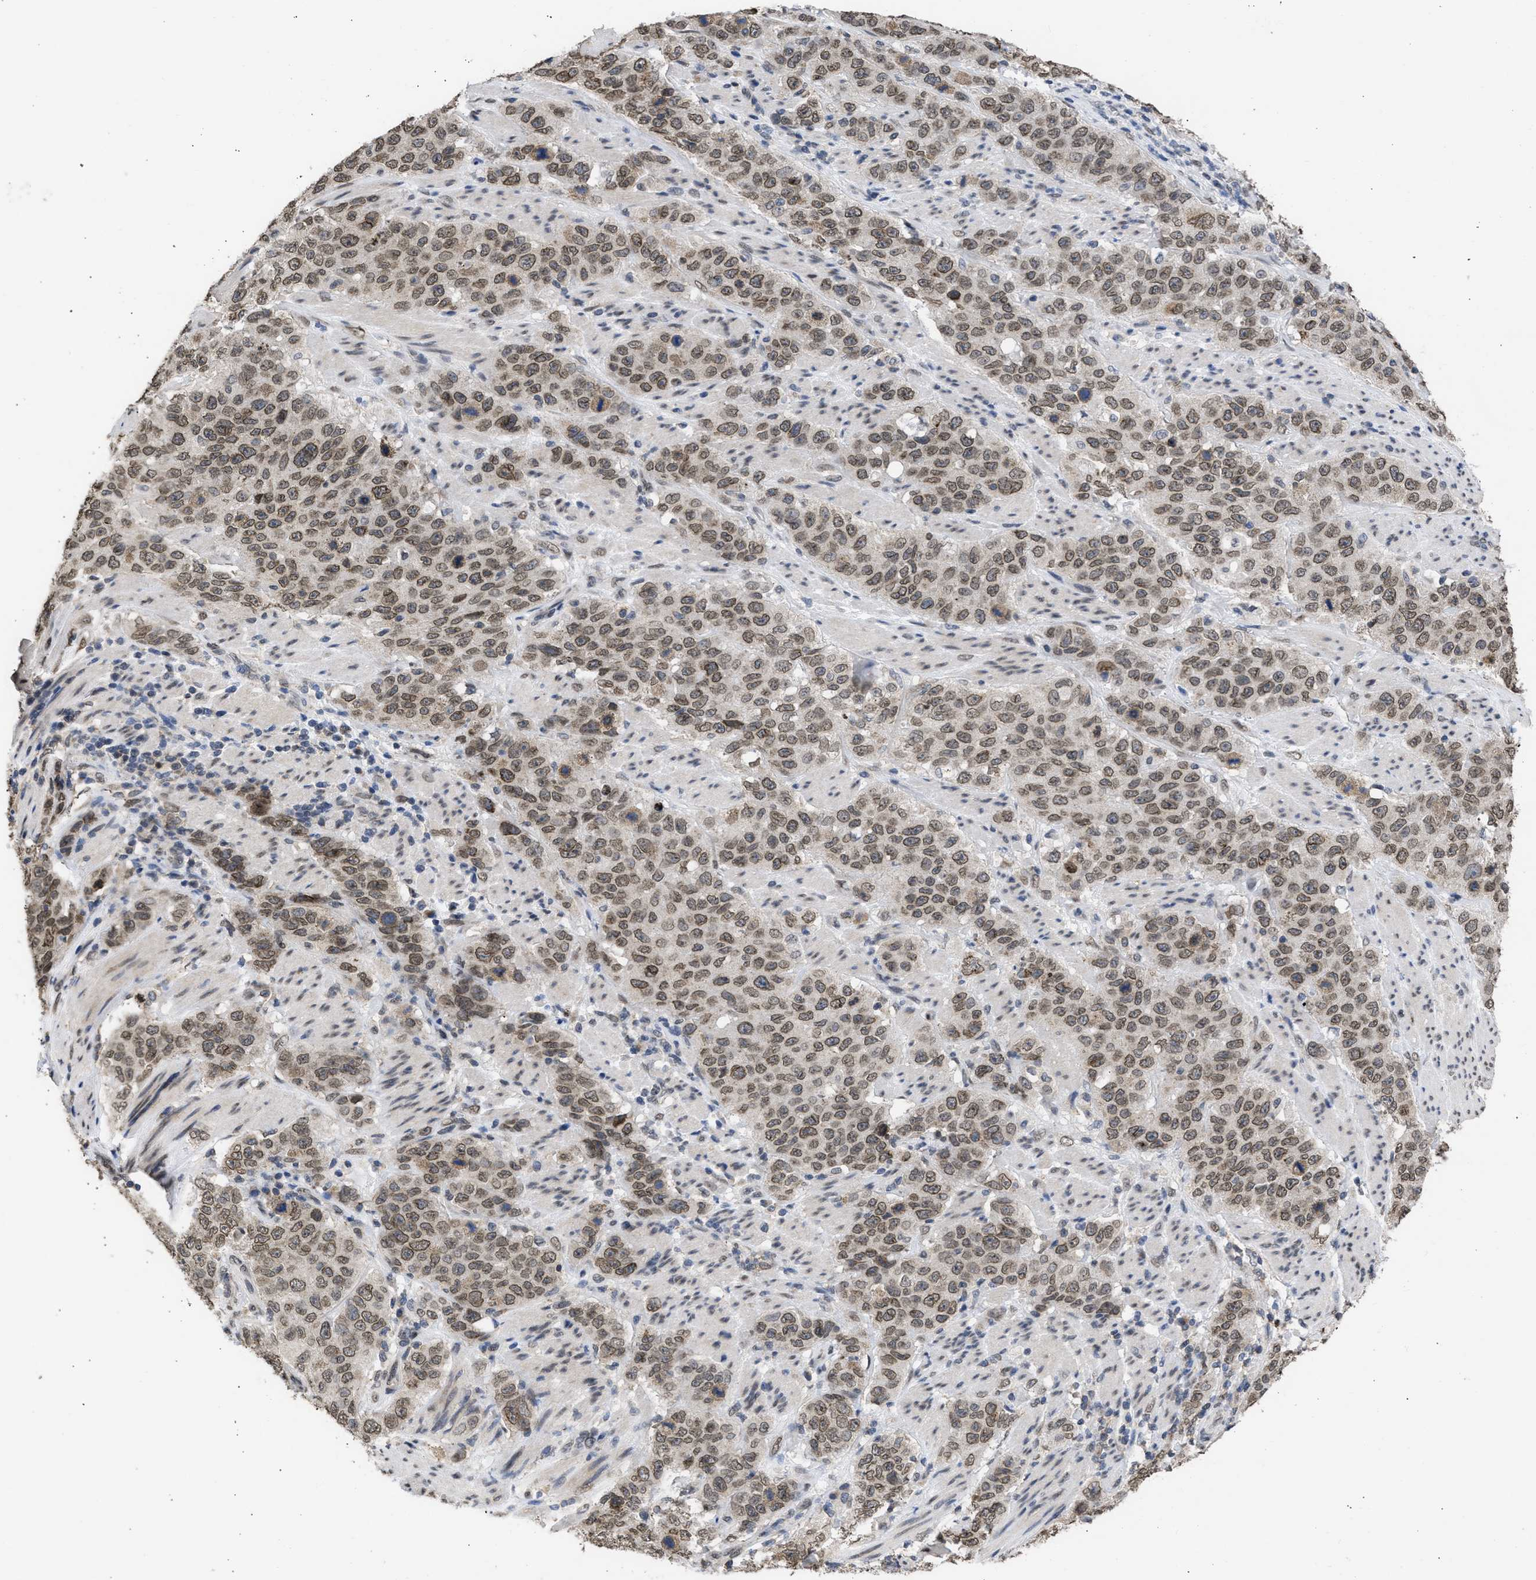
{"staining": {"intensity": "weak", "quantity": "25%-75%", "location": "cytoplasmic/membranous,nuclear"}, "tissue": "stomach cancer", "cell_type": "Tumor cells", "image_type": "cancer", "snomed": [{"axis": "morphology", "description": "Adenocarcinoma, NOS"}, {"axis": "topography", "description": "Stomach"}], "caption": "This image exhibits immunohistochemistry staining of human stomach adenocarcinoma, with low weak cytoplasmic/membranous and nuclear positivity in about 25%-75% of tumor cells.", "gene": "NUP35", "patient": {"sex": "male", "age": 48}}